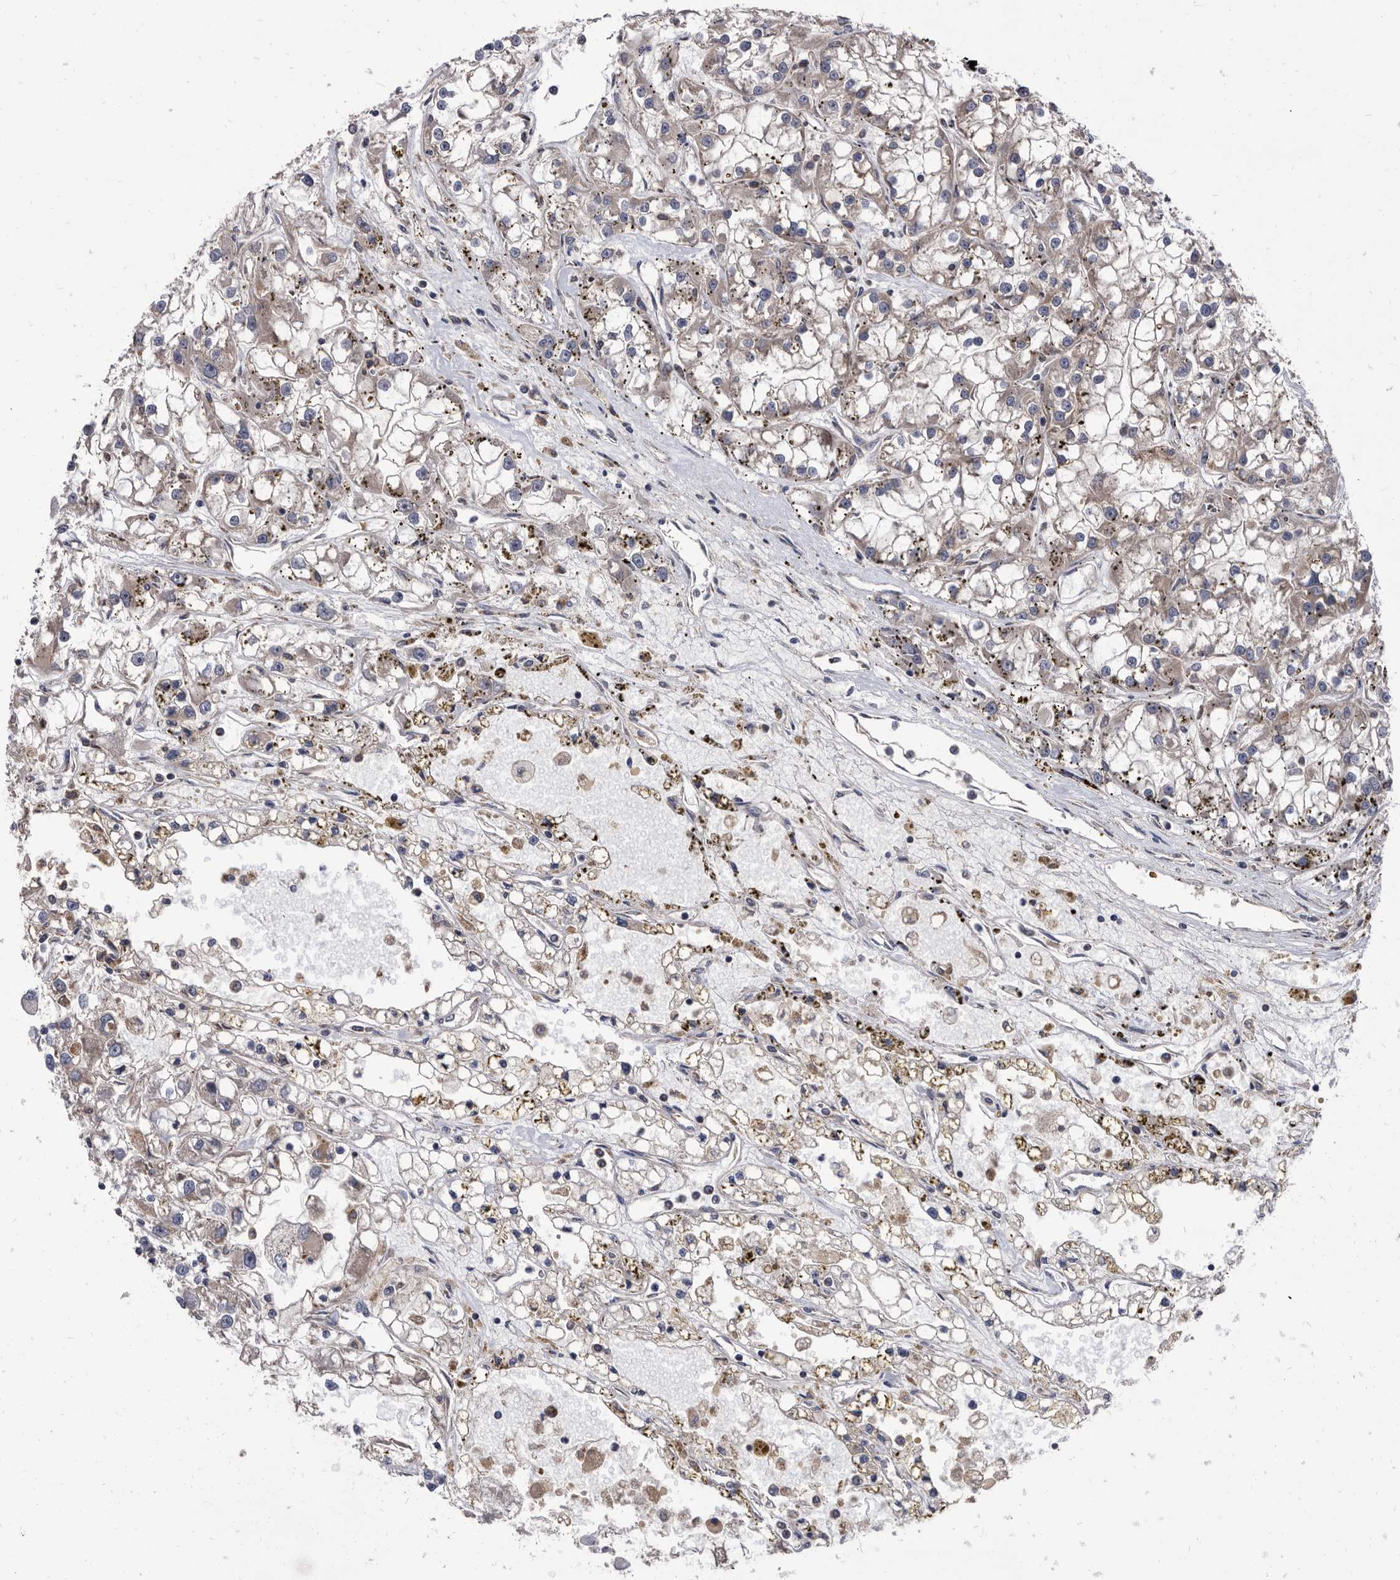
{"staining": {"intensity": "negative", "quantity": "none", "location": "none"}, "tissue": "renal cancer", "cell_type": "Tumor cells", "image_type": "cancer", "snomed": [{"axis": "morphology", "description": "Adenocarcinoma, NOS"}, {"axis": "topography", "description": "Kidney"}], "caption": "Protein analysis of renal cancer exhibits no significant staining in tumor cells. (Immunohistochemistry (ihc), brightfield microscopy, high magnification).", "gene": "DTNBP1", "patient": {"sex": "female", "age": 52}}